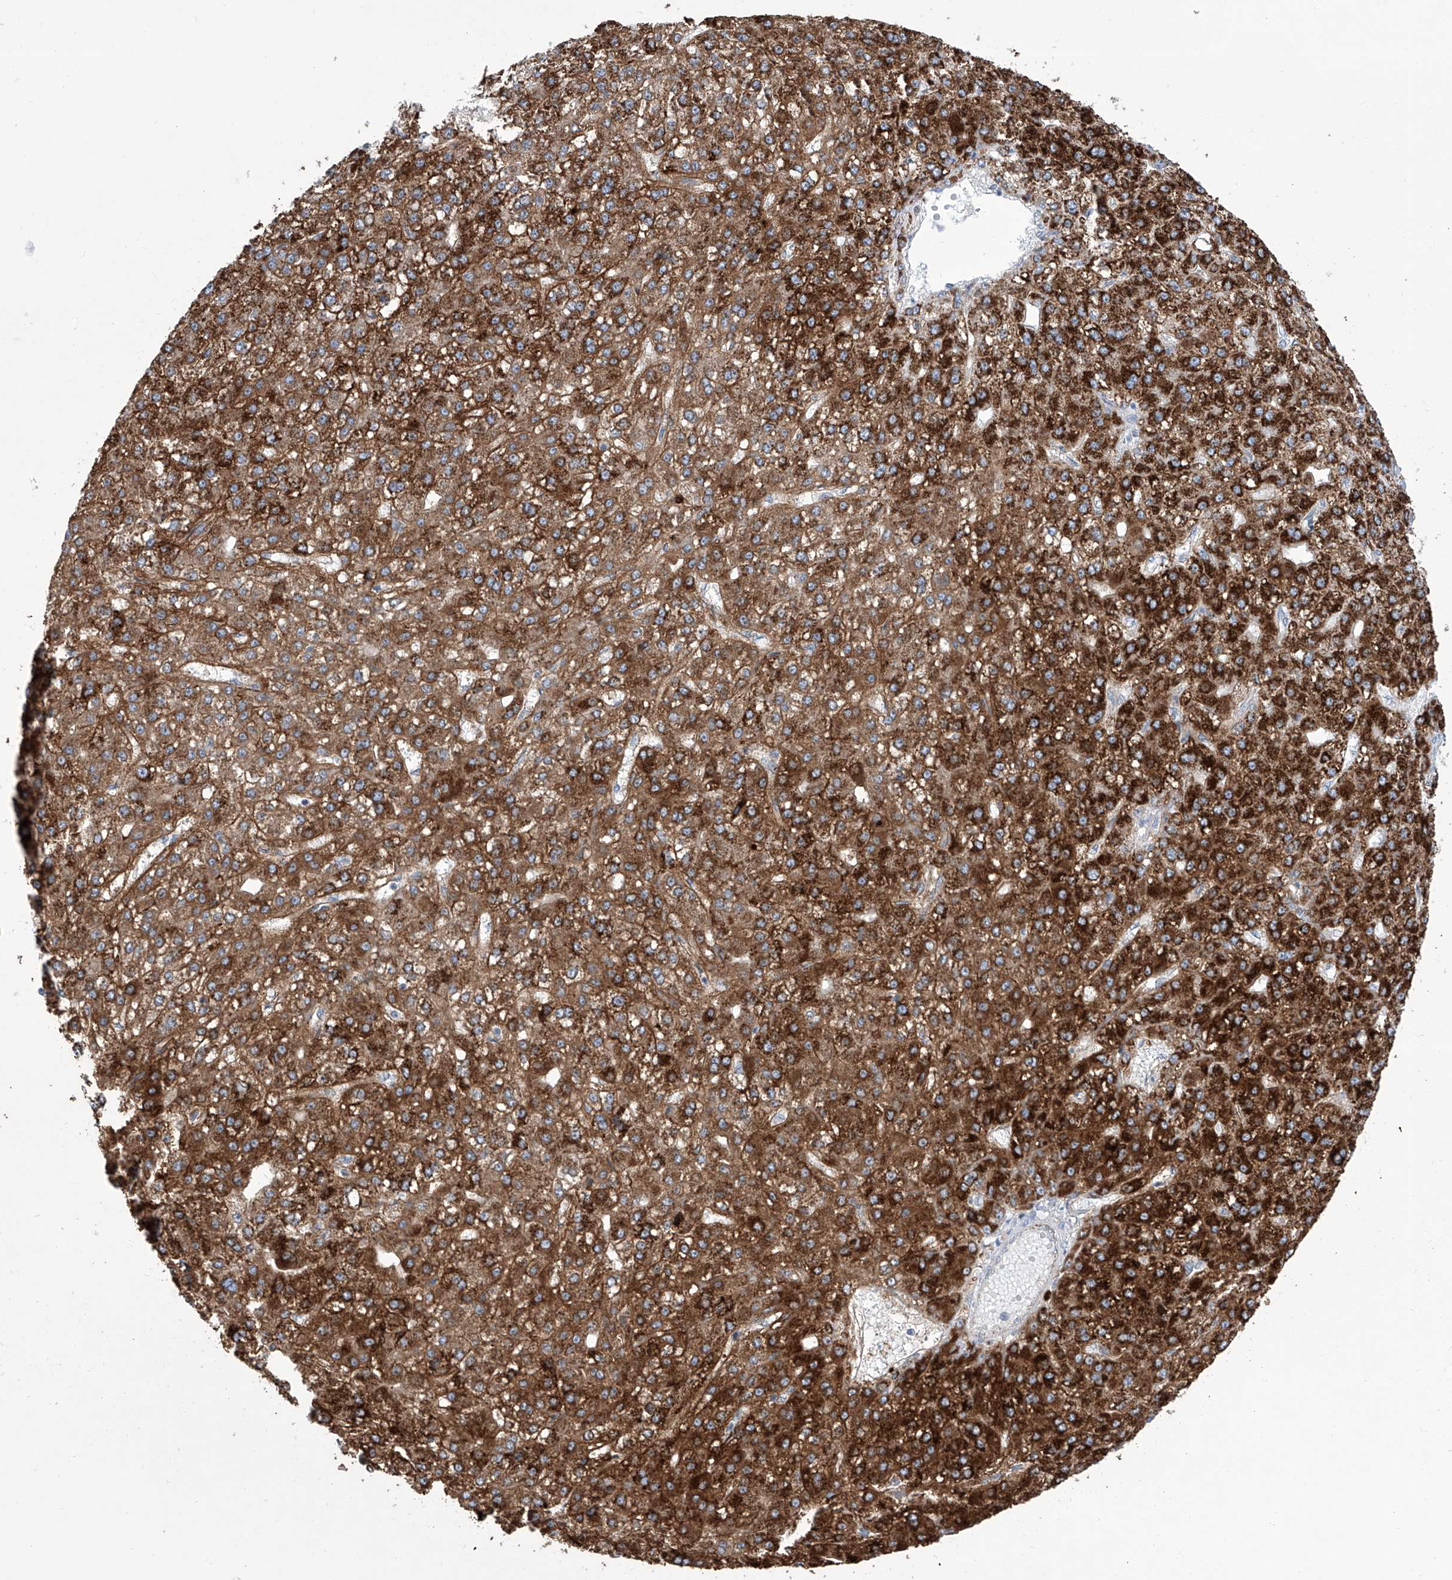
{"staining": {"intensity": "strong", "quantity": ">75%", "location": "cytoplasmic/membranous"}, "tissue": "liver cancer", "cell_type": "Tumor cells", "image_type": "cancer", "snomed": [{"axis": "morphology", "description": "Carcinoma, Hepatocellular, NOS"}, {"axis": "topography", "description": "Liver"}], "caption": "Strong cytoplasmic/membranous expression for a protein is appreciated in about >75% of tumor cells of liver cancer (hepatocellular carcinoma) using immunohistochemistry.", "gene": "ALDH6A1", "patient": {"sex": "male", "age": 67}}